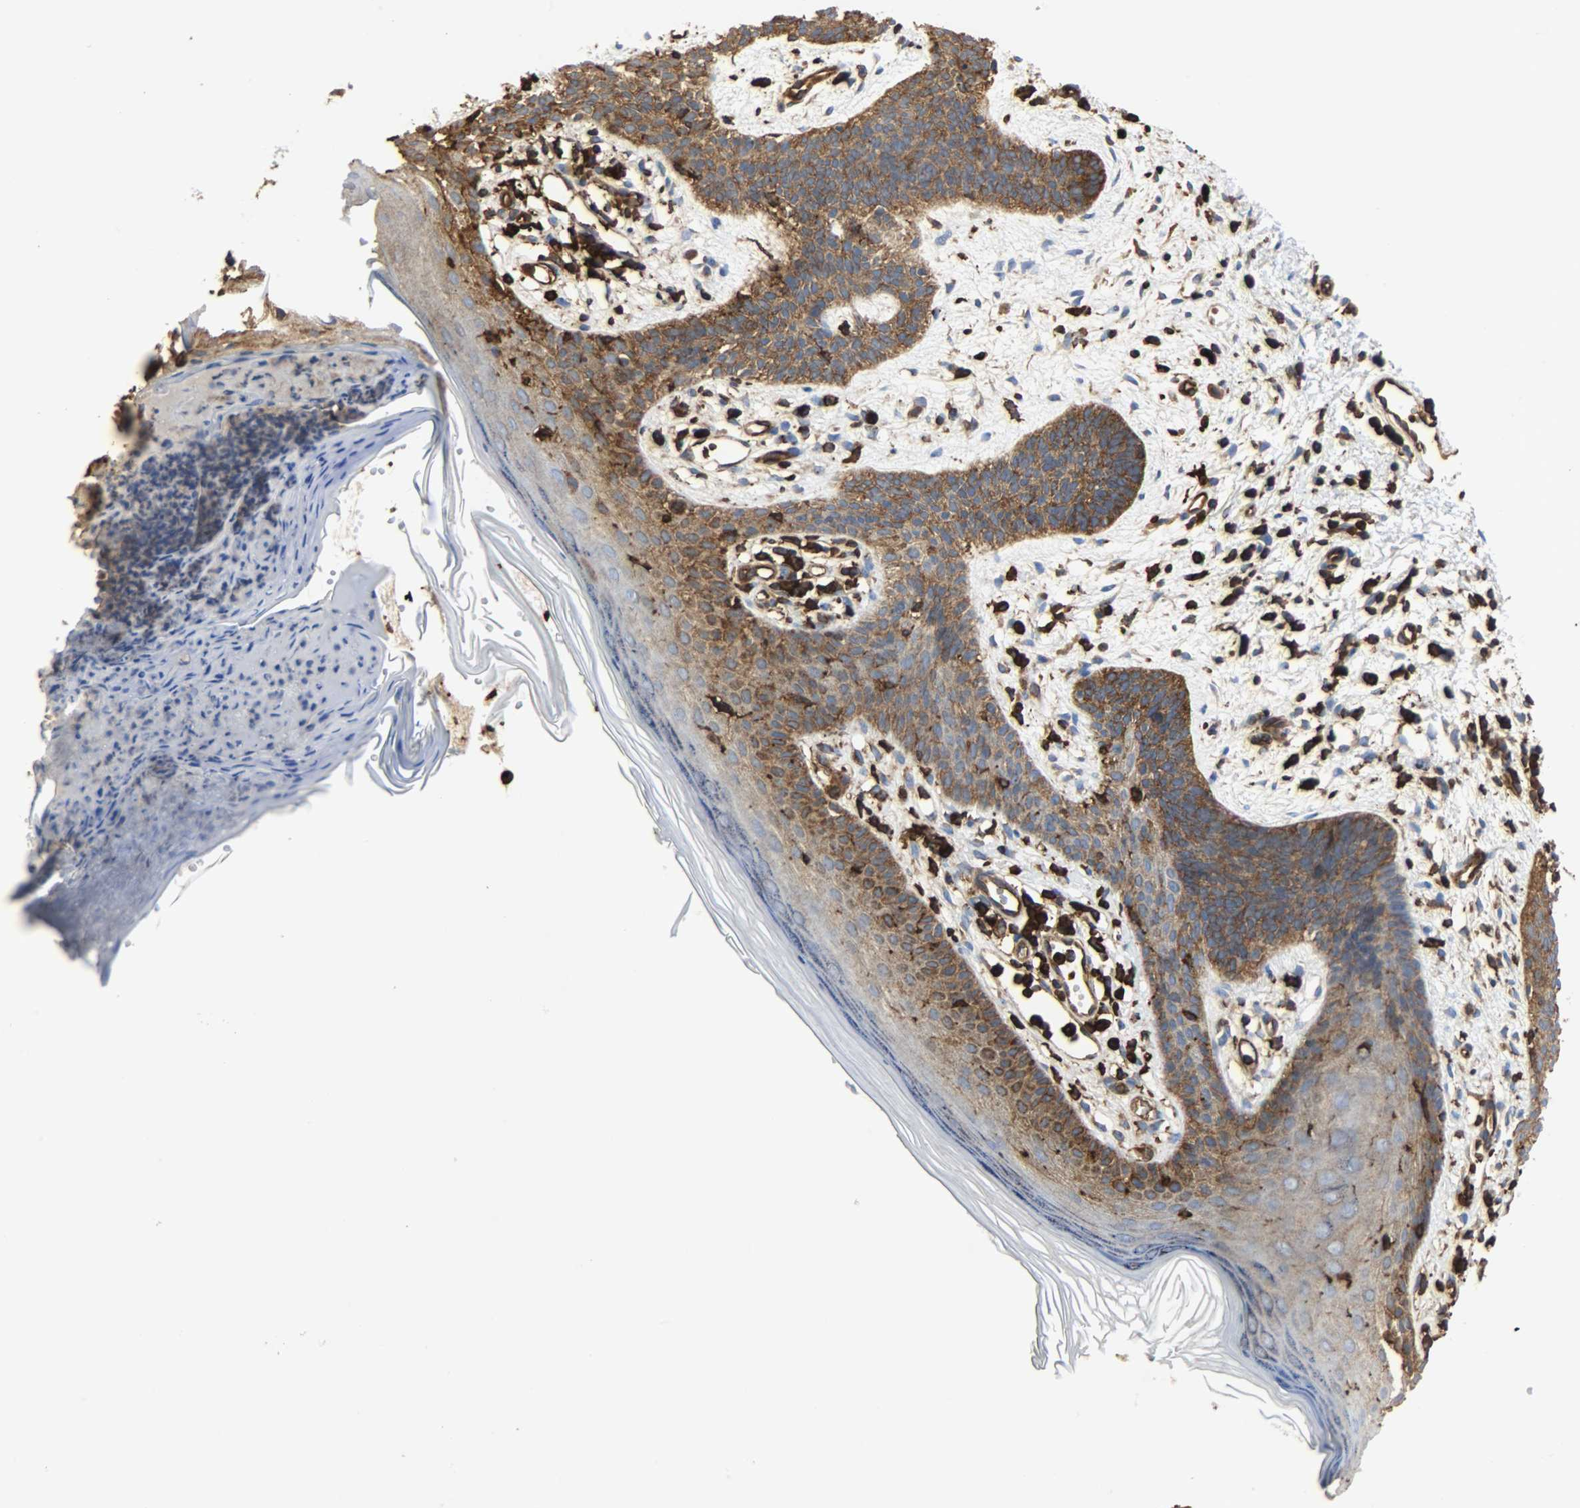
{"staining": {"intensity": "strong", "quantity": ">75%", "location": "cytoplasmic/membranous"}, "tissue": "skin cancer", "cell_type": "Tumor cells", "image_type": "cancer", "snomed": [{"axis": "morphology", "description": "Normal tissue, NOS"}, {"axis": "morphology", "description": "Basal cell carcinoma"}, {"axis": "topography", "description": "Skin"}], "caption": "Immunohistochemistry micrograph of skin basal cell carcinoma stained for a protein (brown), which displays high levels of strong cytoplasmic/membranous staining in approximately >75% of tumor cells.", "gene": "VASP", "patient": {"sex": "female", "age": 69}}